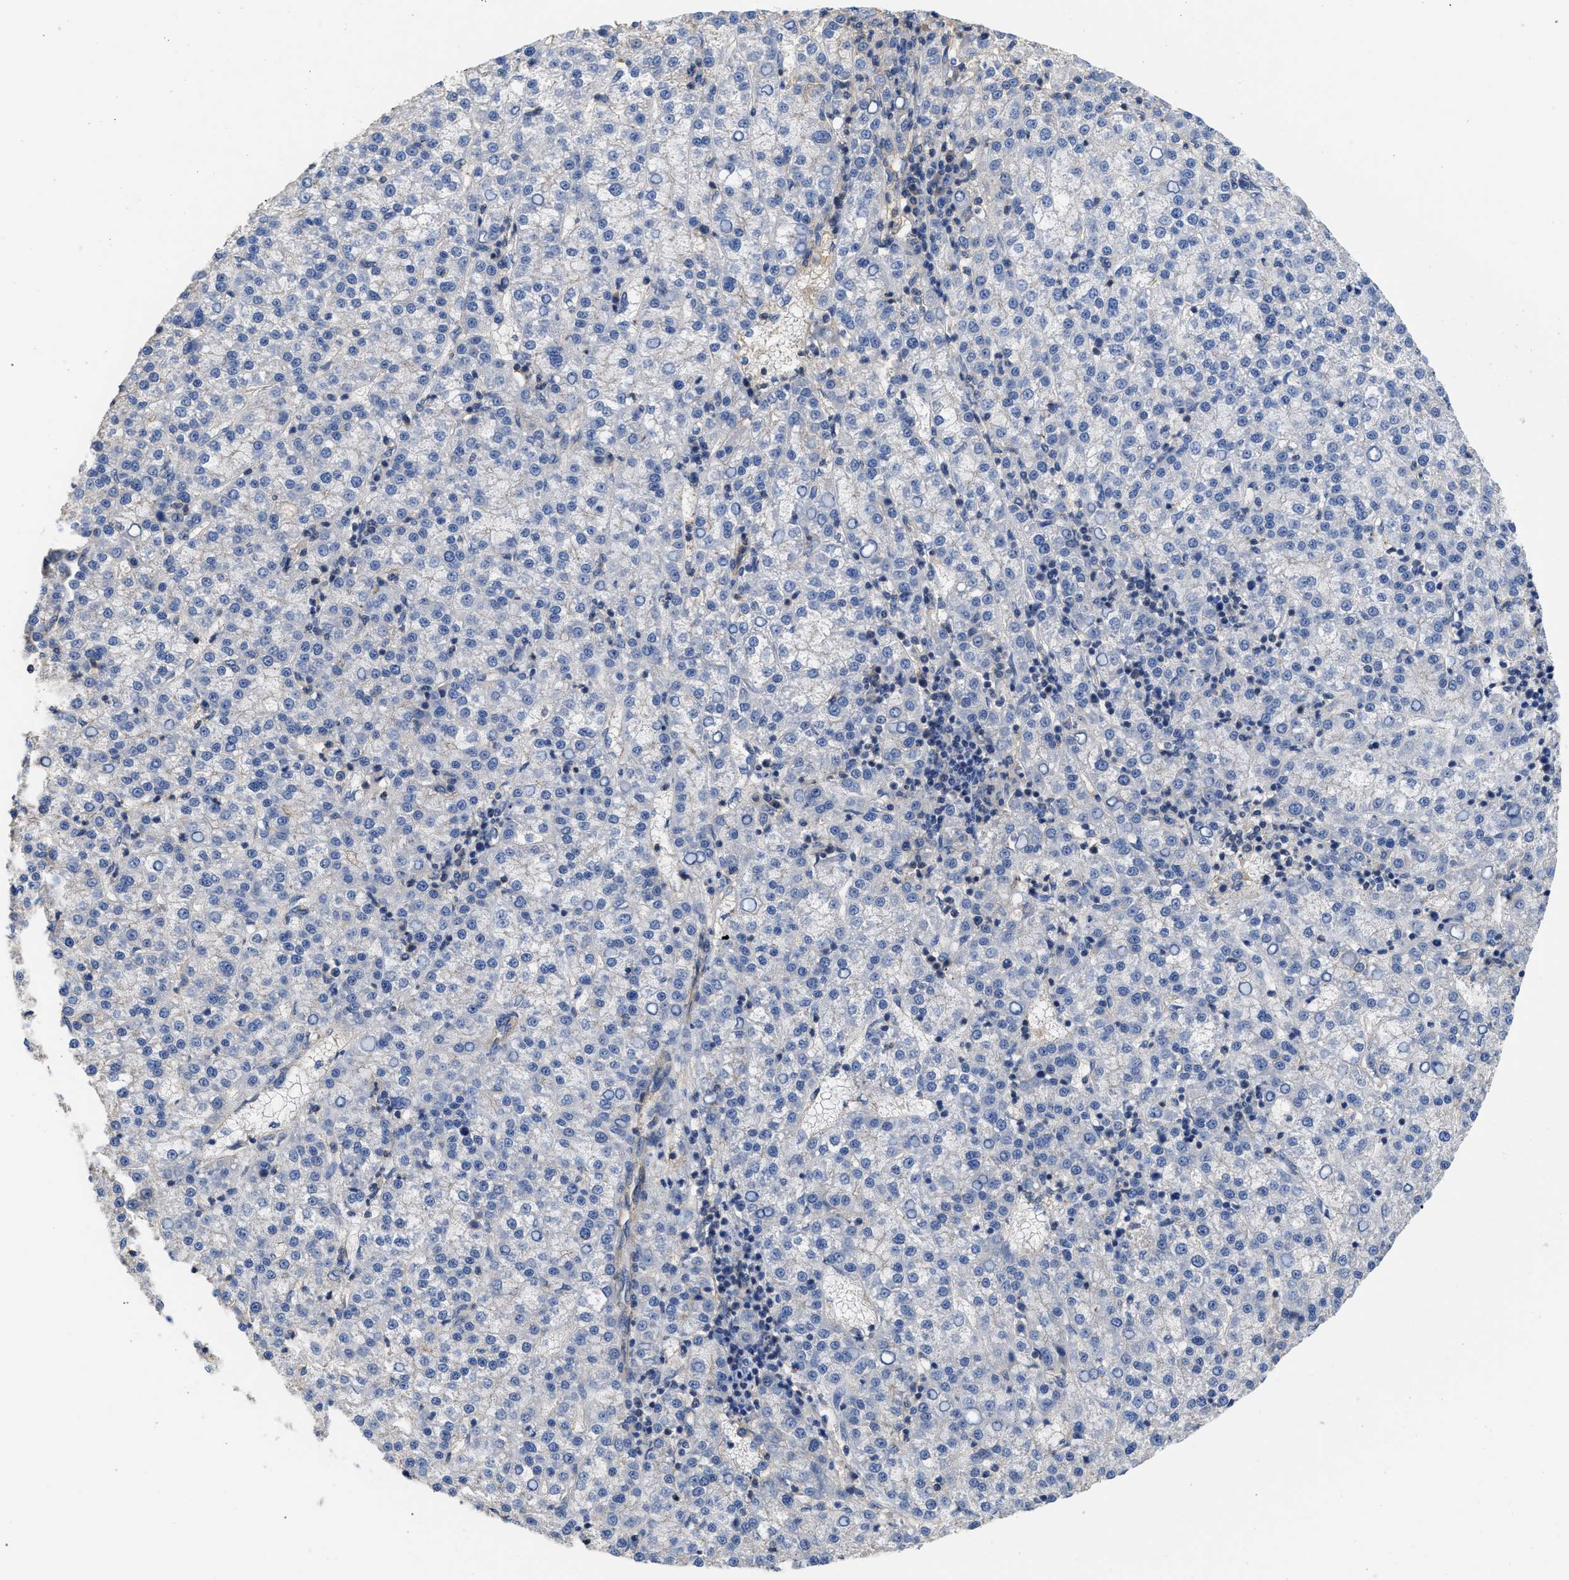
{"staining": {"intensity": "negative", "quantity": "none", "location": "none"}, "tissue": "liver cancer", "cell_type": "Tumor cells", "image_type": "cancer", "snomed": [{"axis": "morphology", "description": "Carcinoma, Hepatocellular, NOS"}, {"axis": "topography", "description": "Liver"}], "caption": "Tumor cells show no significant protein expression in liver cancer.", "gene": "USP4", "patient": {"sex": "female", "age": 58}}